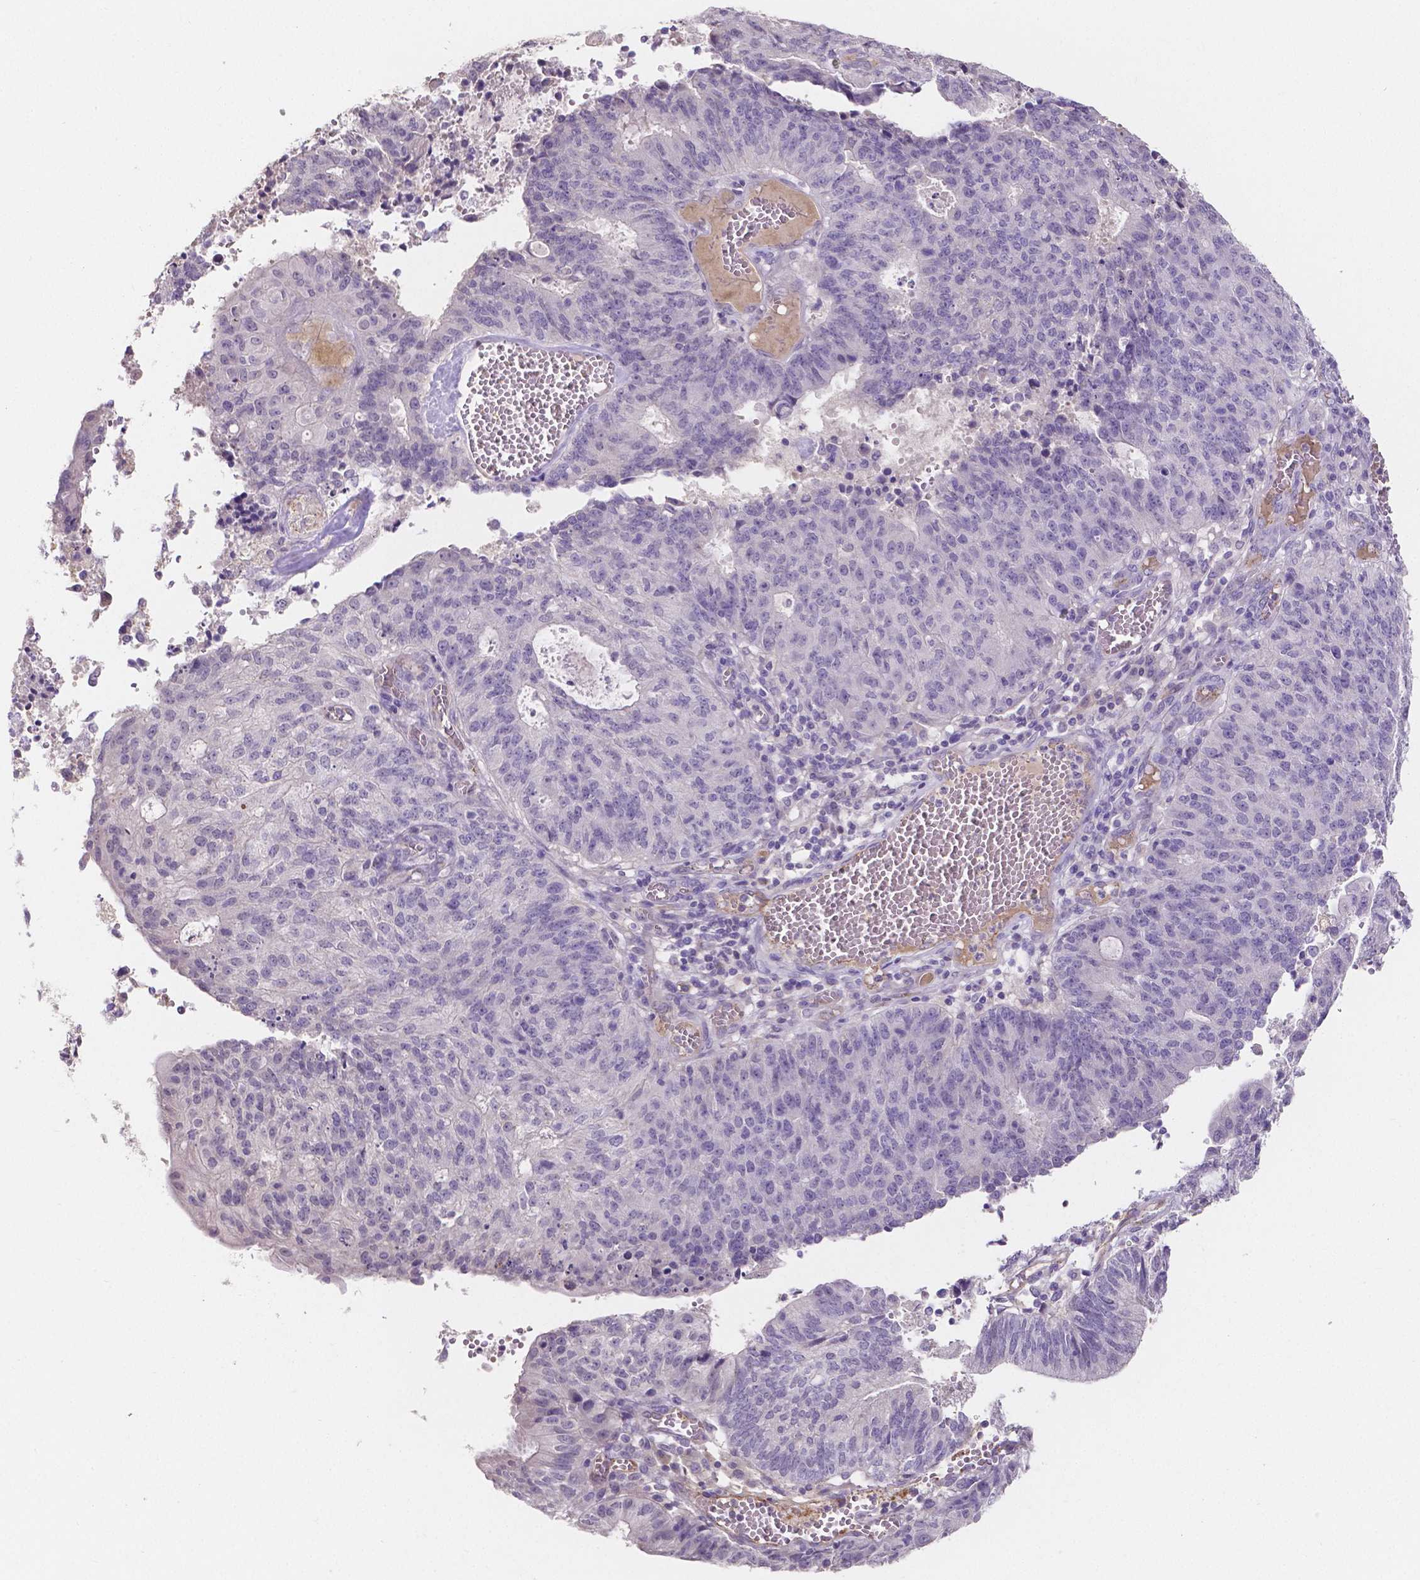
{"staining": {"intensity": "negative", "quantity": "none", "location": "none"}, "tissue": "endometrial cancer", "cell_type": "Tumor cells", "image_type": "cancer", "snomed": [{"axis": "morphology", "description": "Adenocarcinoma, NOS"}, {"axis": "topography", "description": "Endometrium"}], "caption": "Image shows no significant protein positivity in tumor cells of endometrial cancer.", "gene": "ELAVL2", "patient": {"sex": "female", "age": 82}}